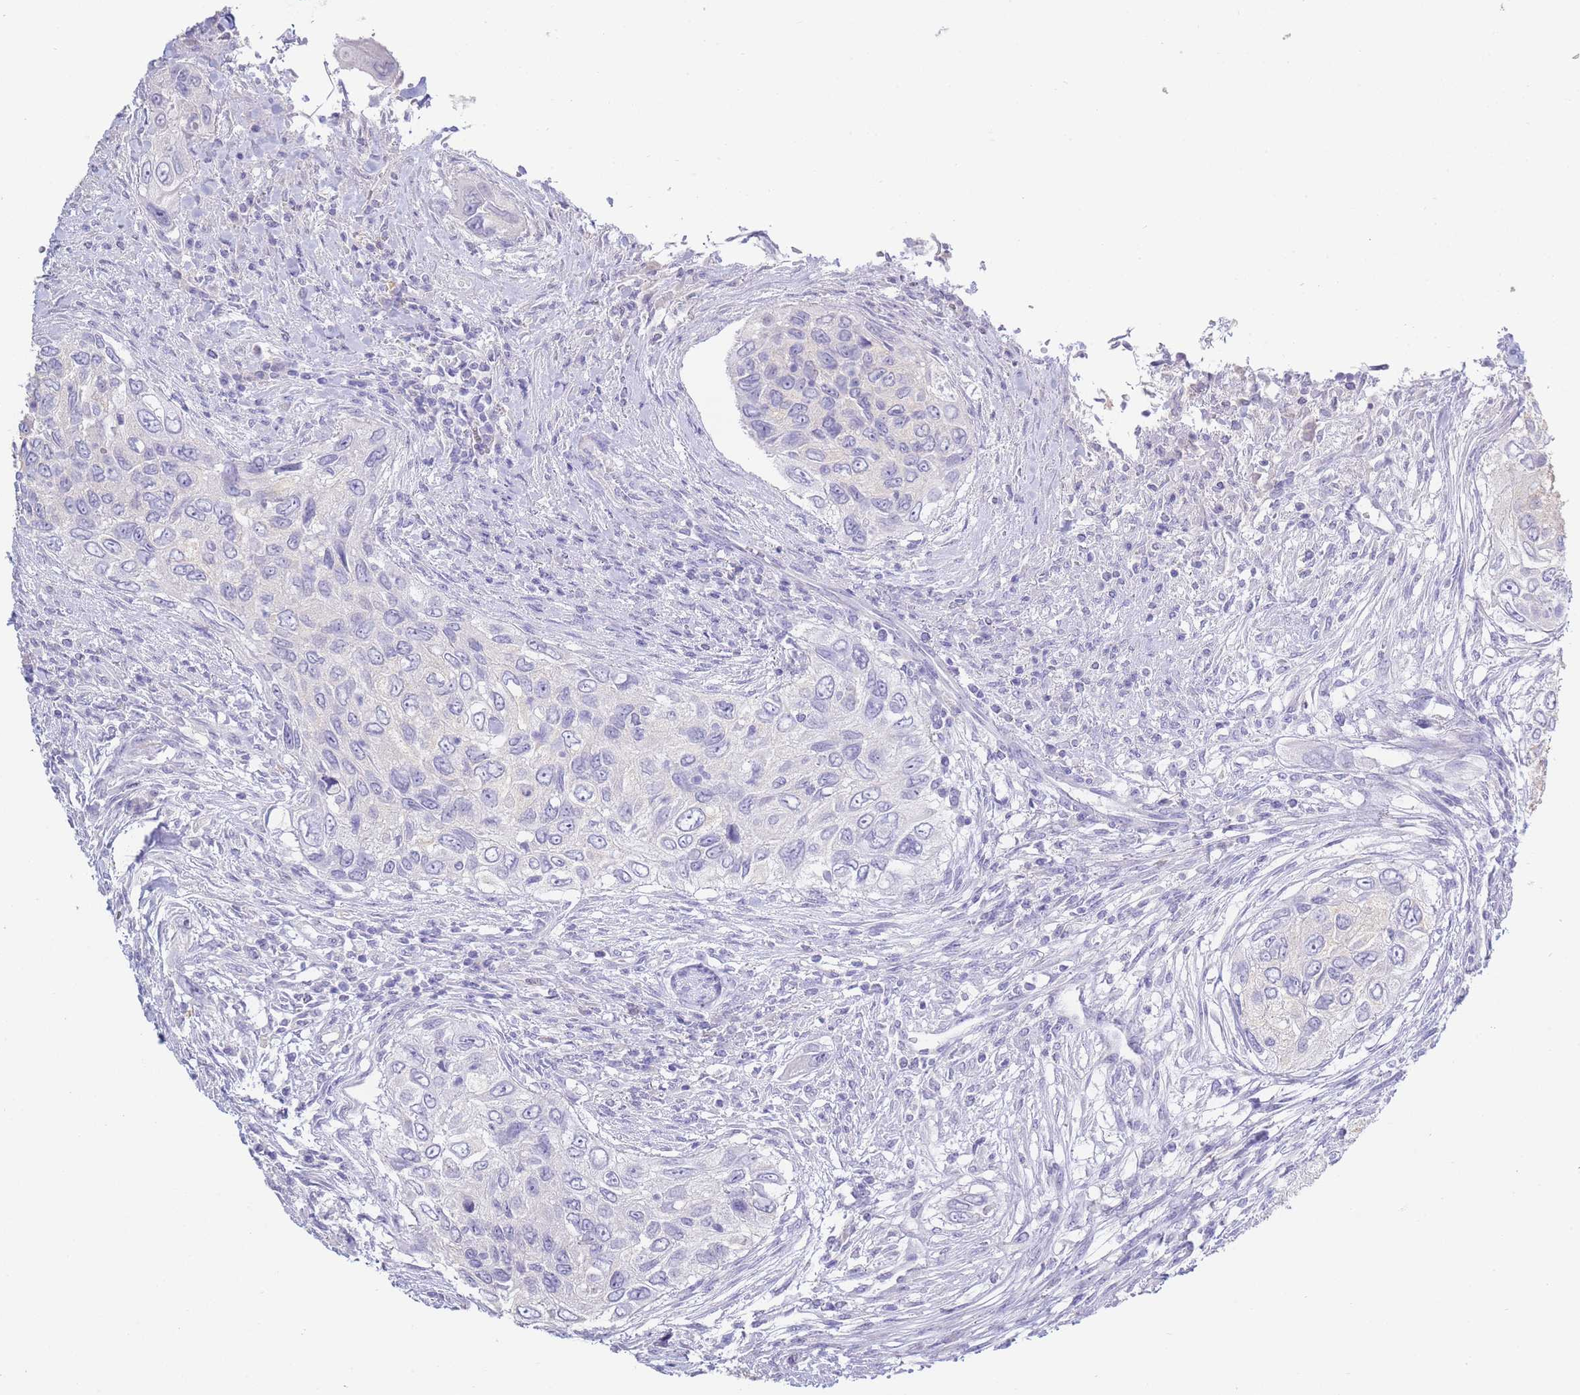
{"staining": {"intensity": "negative", "quantity": "none", "location": "none"}, "tissue": "urothelial cancer", "cell_type": "Tumor cells", "image_type": "cancer", "snomed": [{"axis": "morphology", "description": "Urothelial carcinoma, High grade"}, {"axis": "topography", "description": "Urinary bladder"}], "caption": "Urothelial carcinoma (high-grade) was stained to show a protein in brown. There is no significant staining in tumor cells.", "gene": "CD37", "patient": {"sex": "female", "age": 60}}